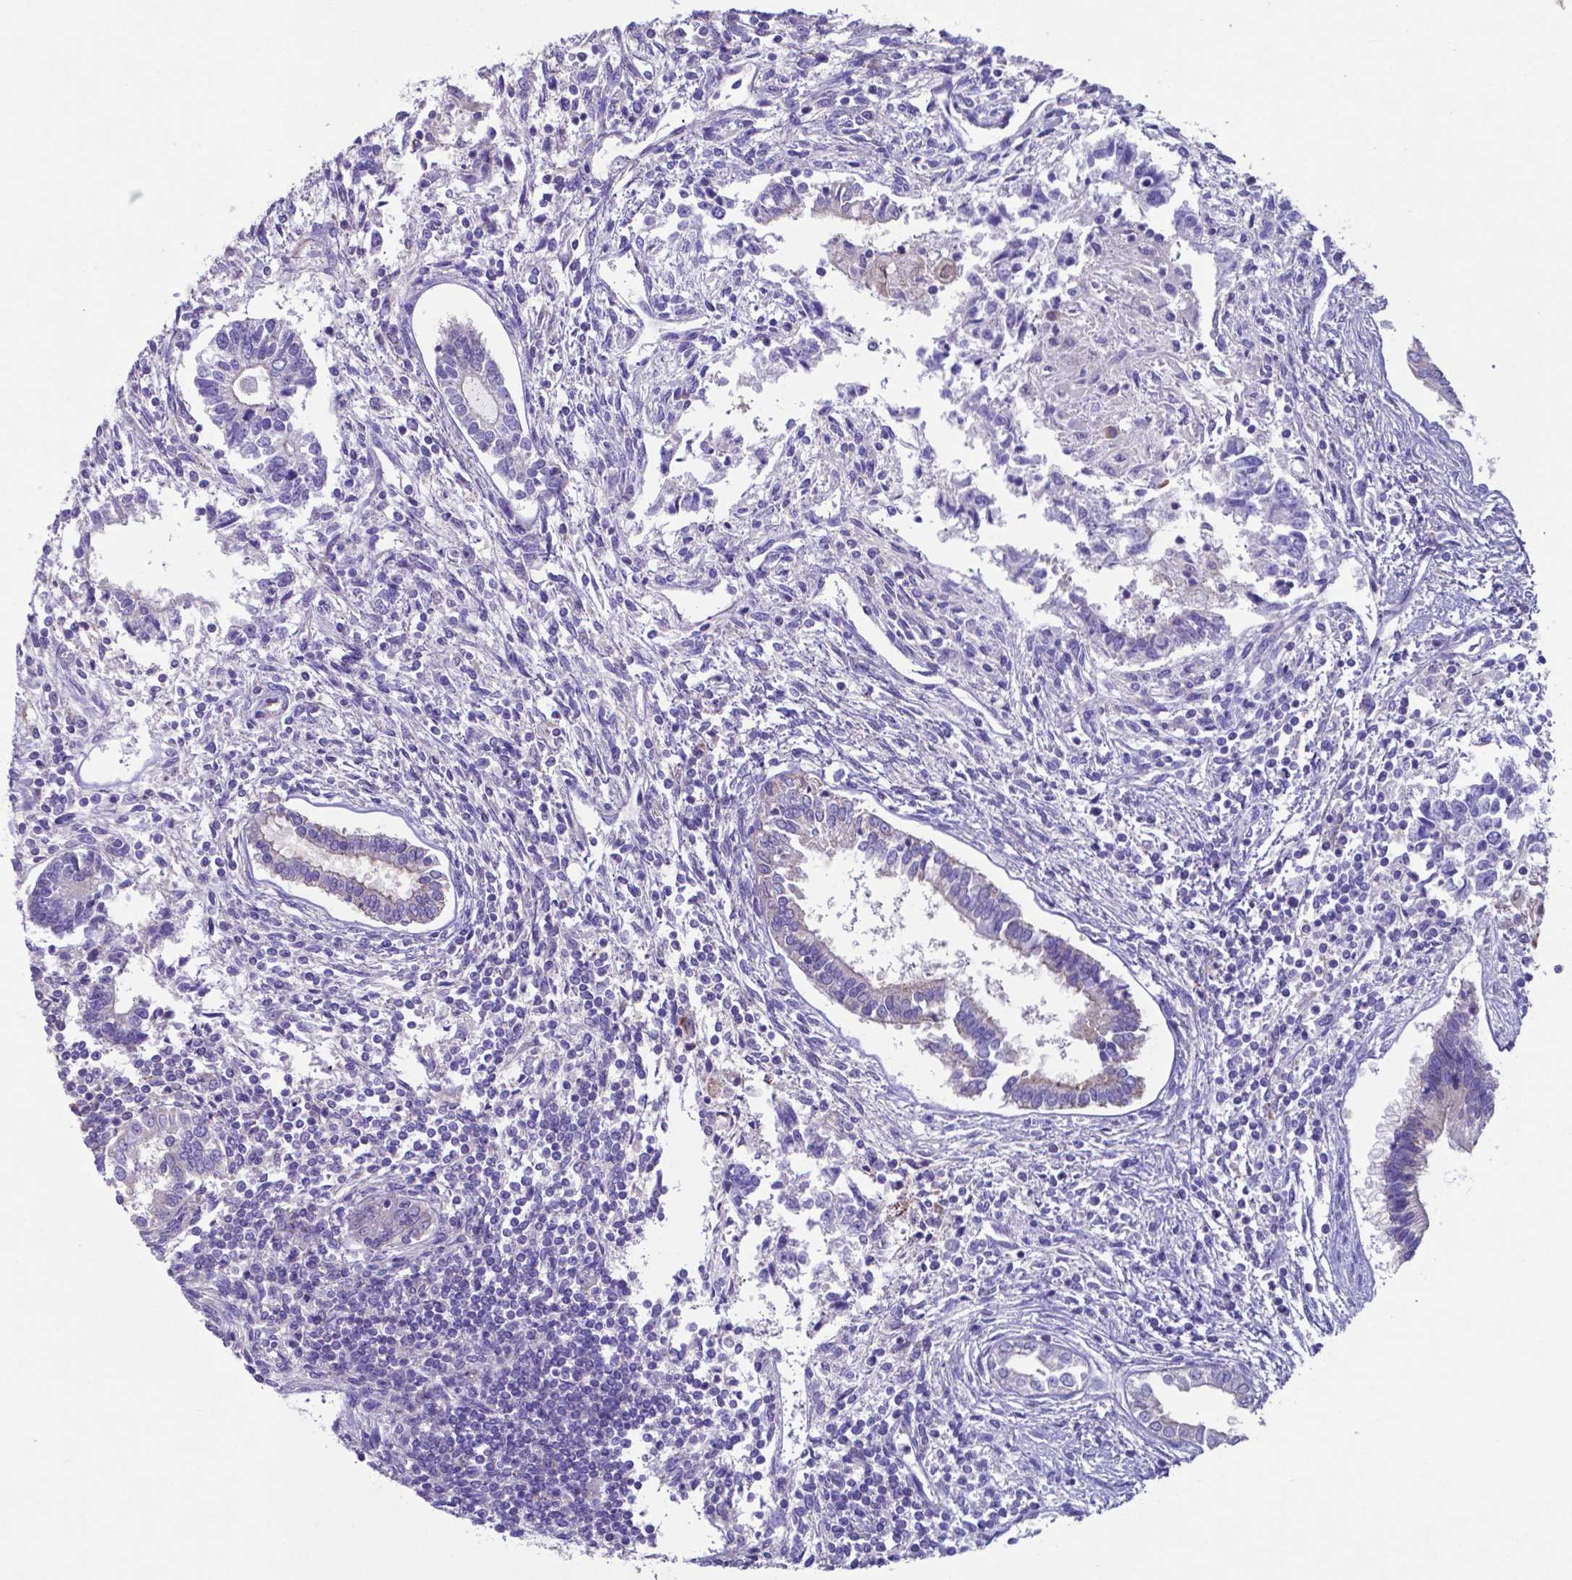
{"staining": {"intensity": "negative", "quantity": "none", "location": "none"}, "tissue": "testis cancer", "cell_type": "Tumor cells", "image_type": "cancer", "snomed": [{"axis": "morphology", "description": "Carcinoma, Embryonal, NOS"}, {"axis": "topography", "description": "Testis"}], "caption": "Tumor cells are negative for protein expression in human testis embryonal carcinoma.", "gene": "TYRO3", "patient": {"sex": "male", "age": 37}}